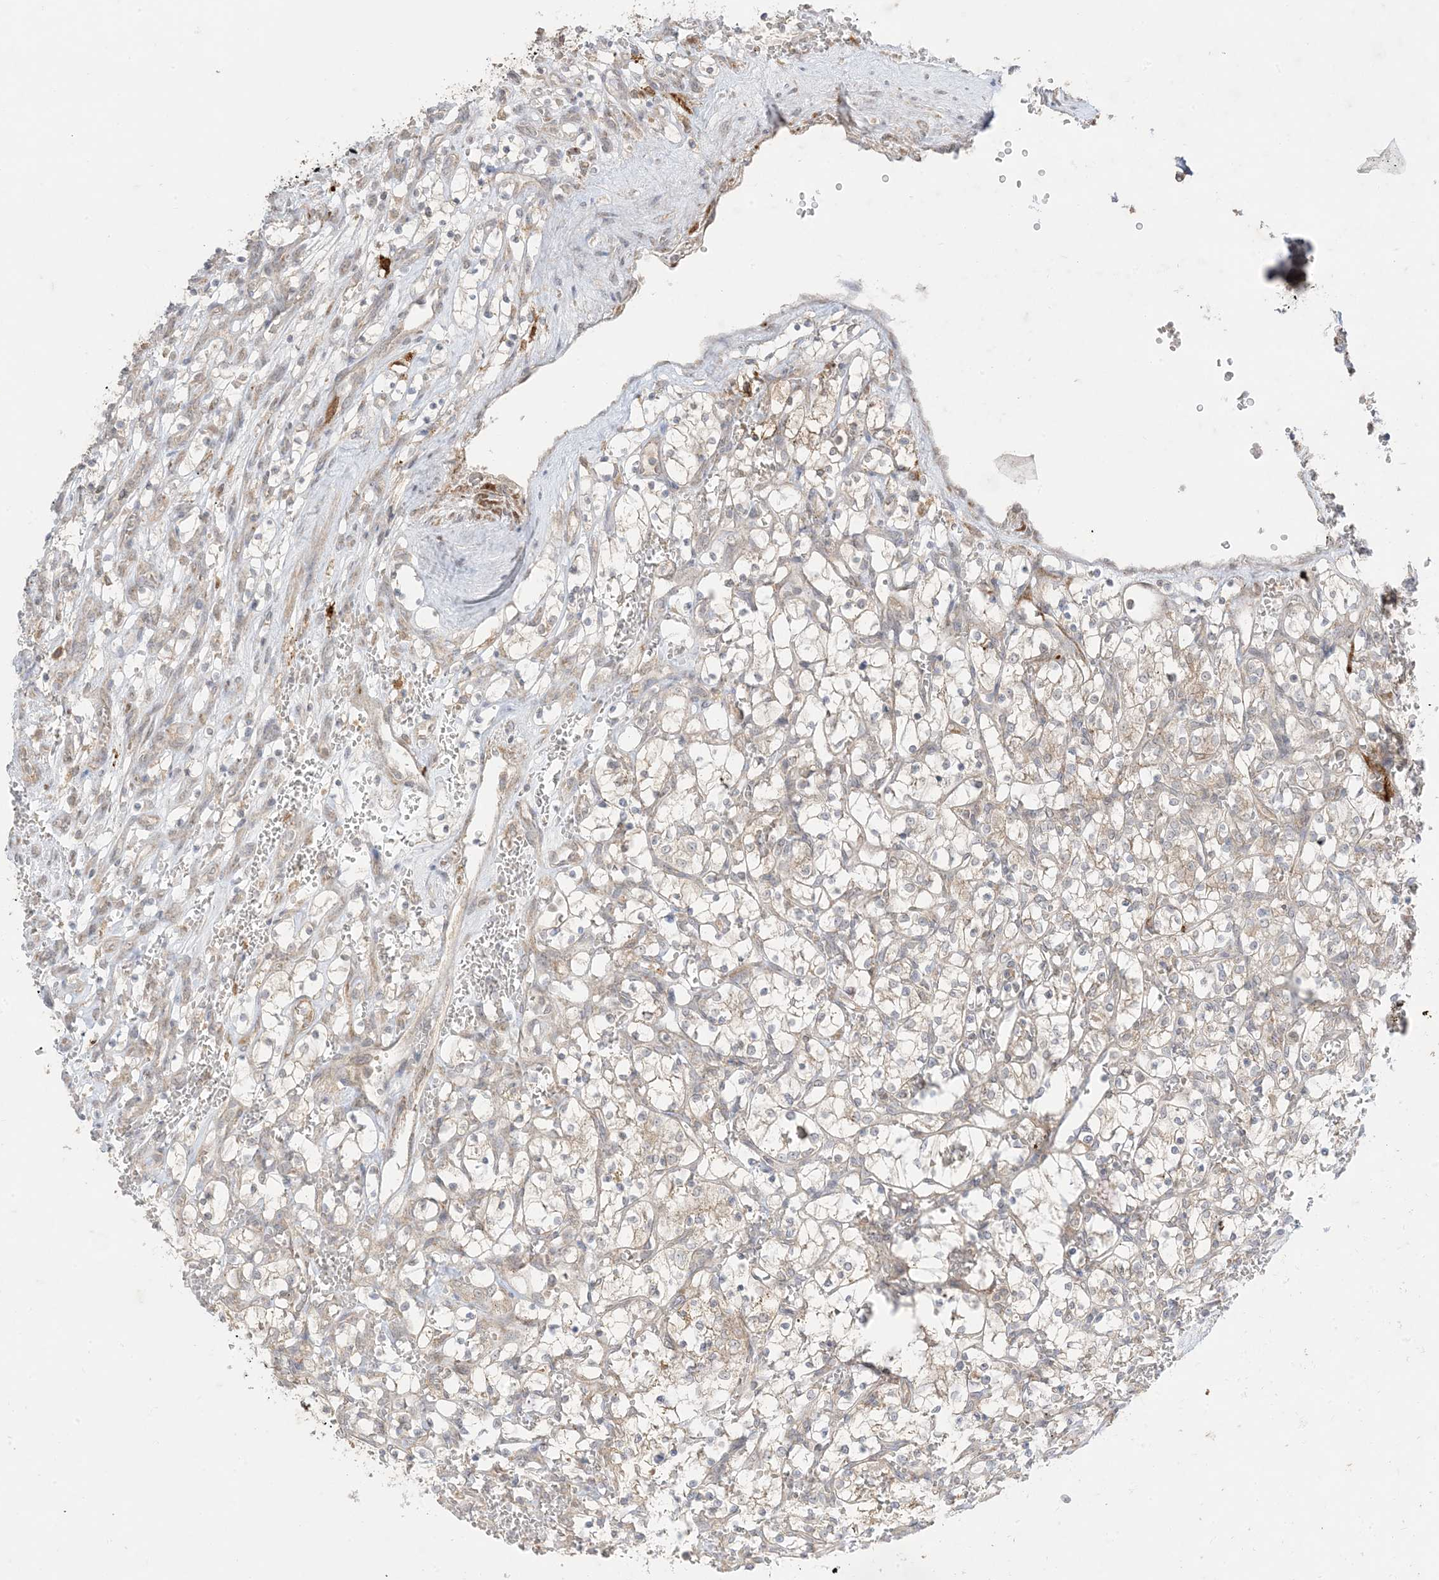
{"staining": {"intensity": "negative", "quantity": "none", "location": "none"}, "tissue": "renal cancer", "cell_type": "Tumor cells", "image_type": "cancer", "snomed": [{"axis": "morphology", "description": "Adenocarcinoma, NOS"}, {"axis": "topography", "description": "Kidney"}], "caption": "The micrograph reveals no significant positivity in tumor cells of renal adenocarcinoma.", "gene": "ODC1", "patient": {"sex": "female", "age": 69}}